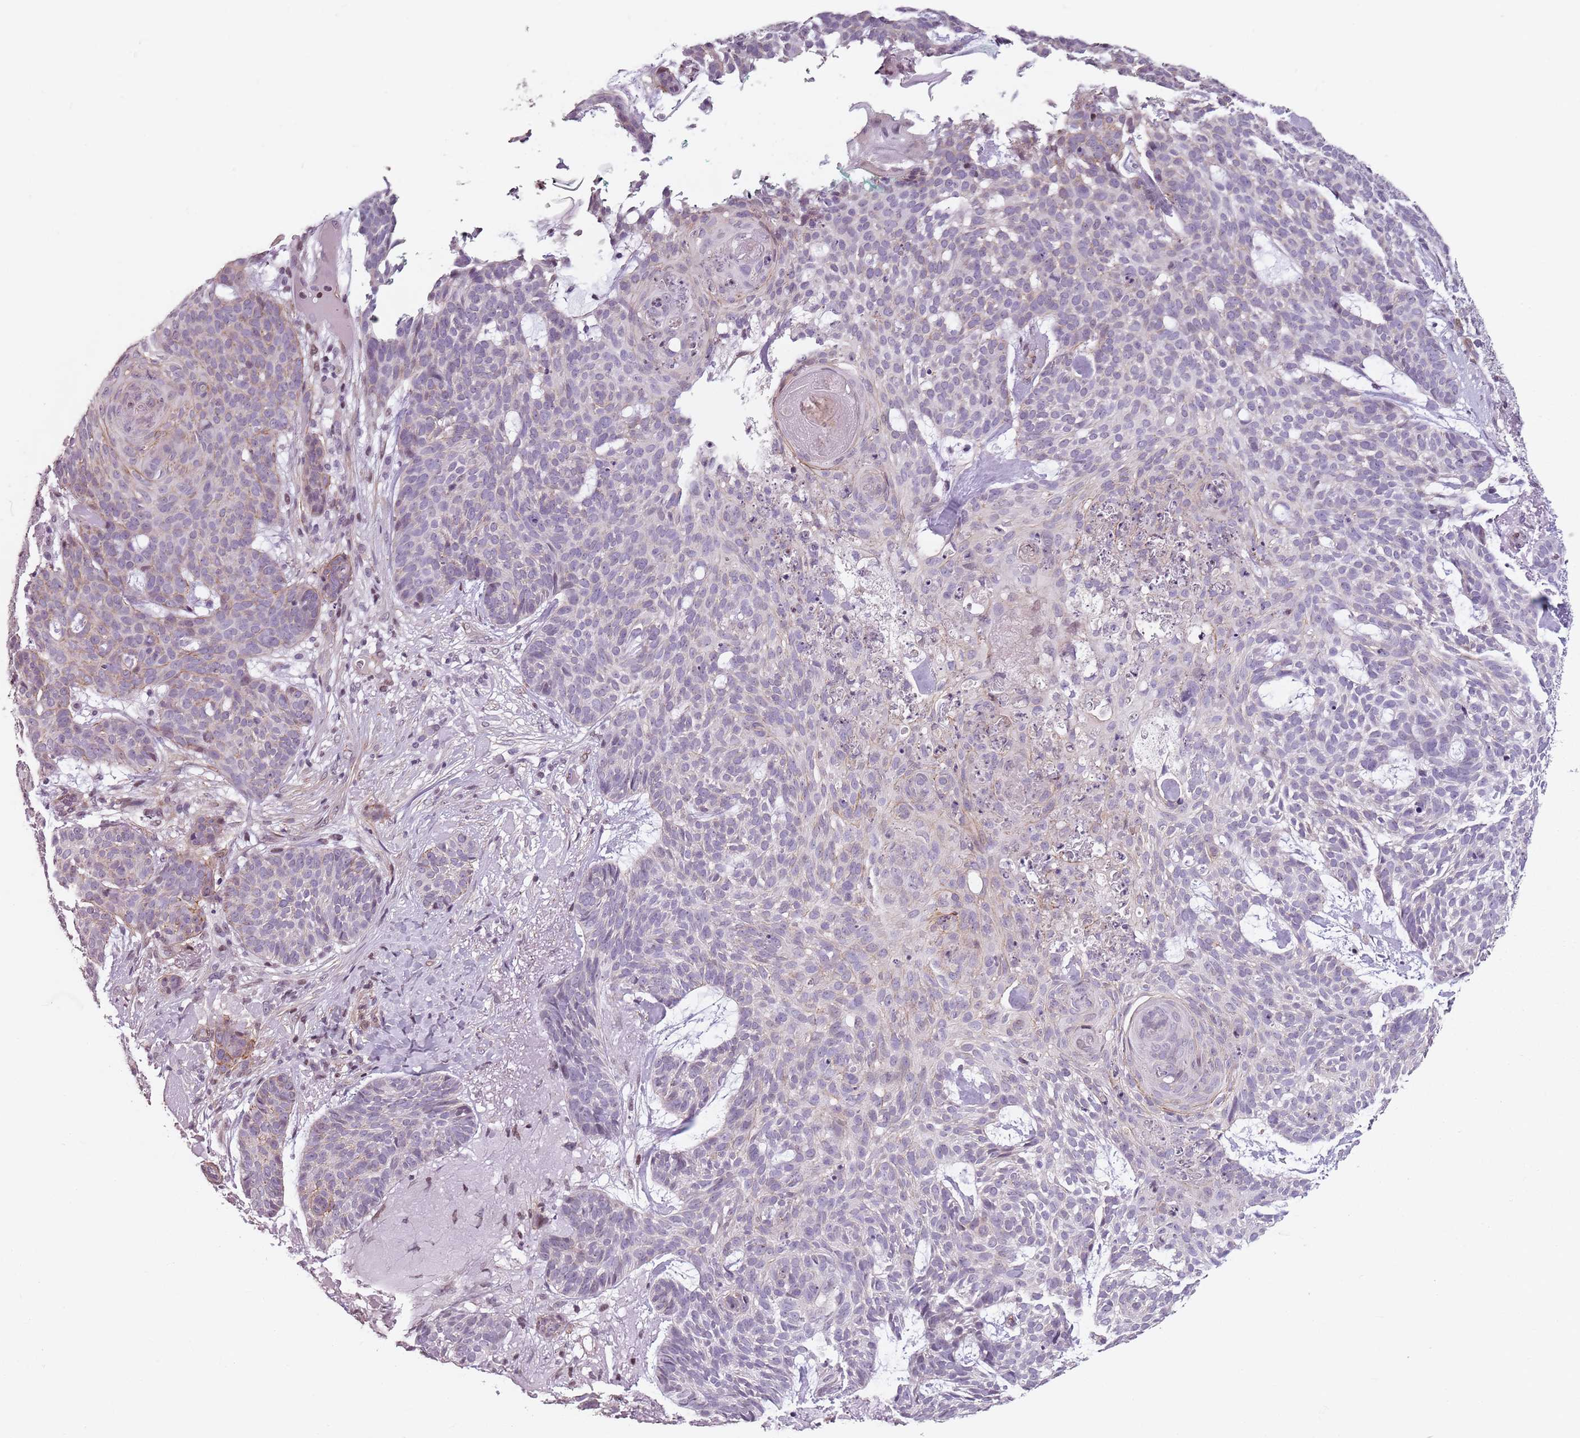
{"staining": {"intensity": "negative", "quantity": "none", "location": "none"}, "tissue": "skin cancer", "cell_type": "Tumor cells", "image_type": "cancer", "snomed": [{"axis": "morphology", "description": "Basal cell carcinoma"}, {"axis": "topography", "description": "Skin"}], "caption": "Image shows no protein expression in tumor cells of skin basal cell carcinoma tissue. The staining is performed using DAB (3,3'-diaminobenzidine) brown chromogen with nuclei counter-stained in using hematoxylin.", "gene": "TMC4", "patient": {"sex": "female", "age": 89}}